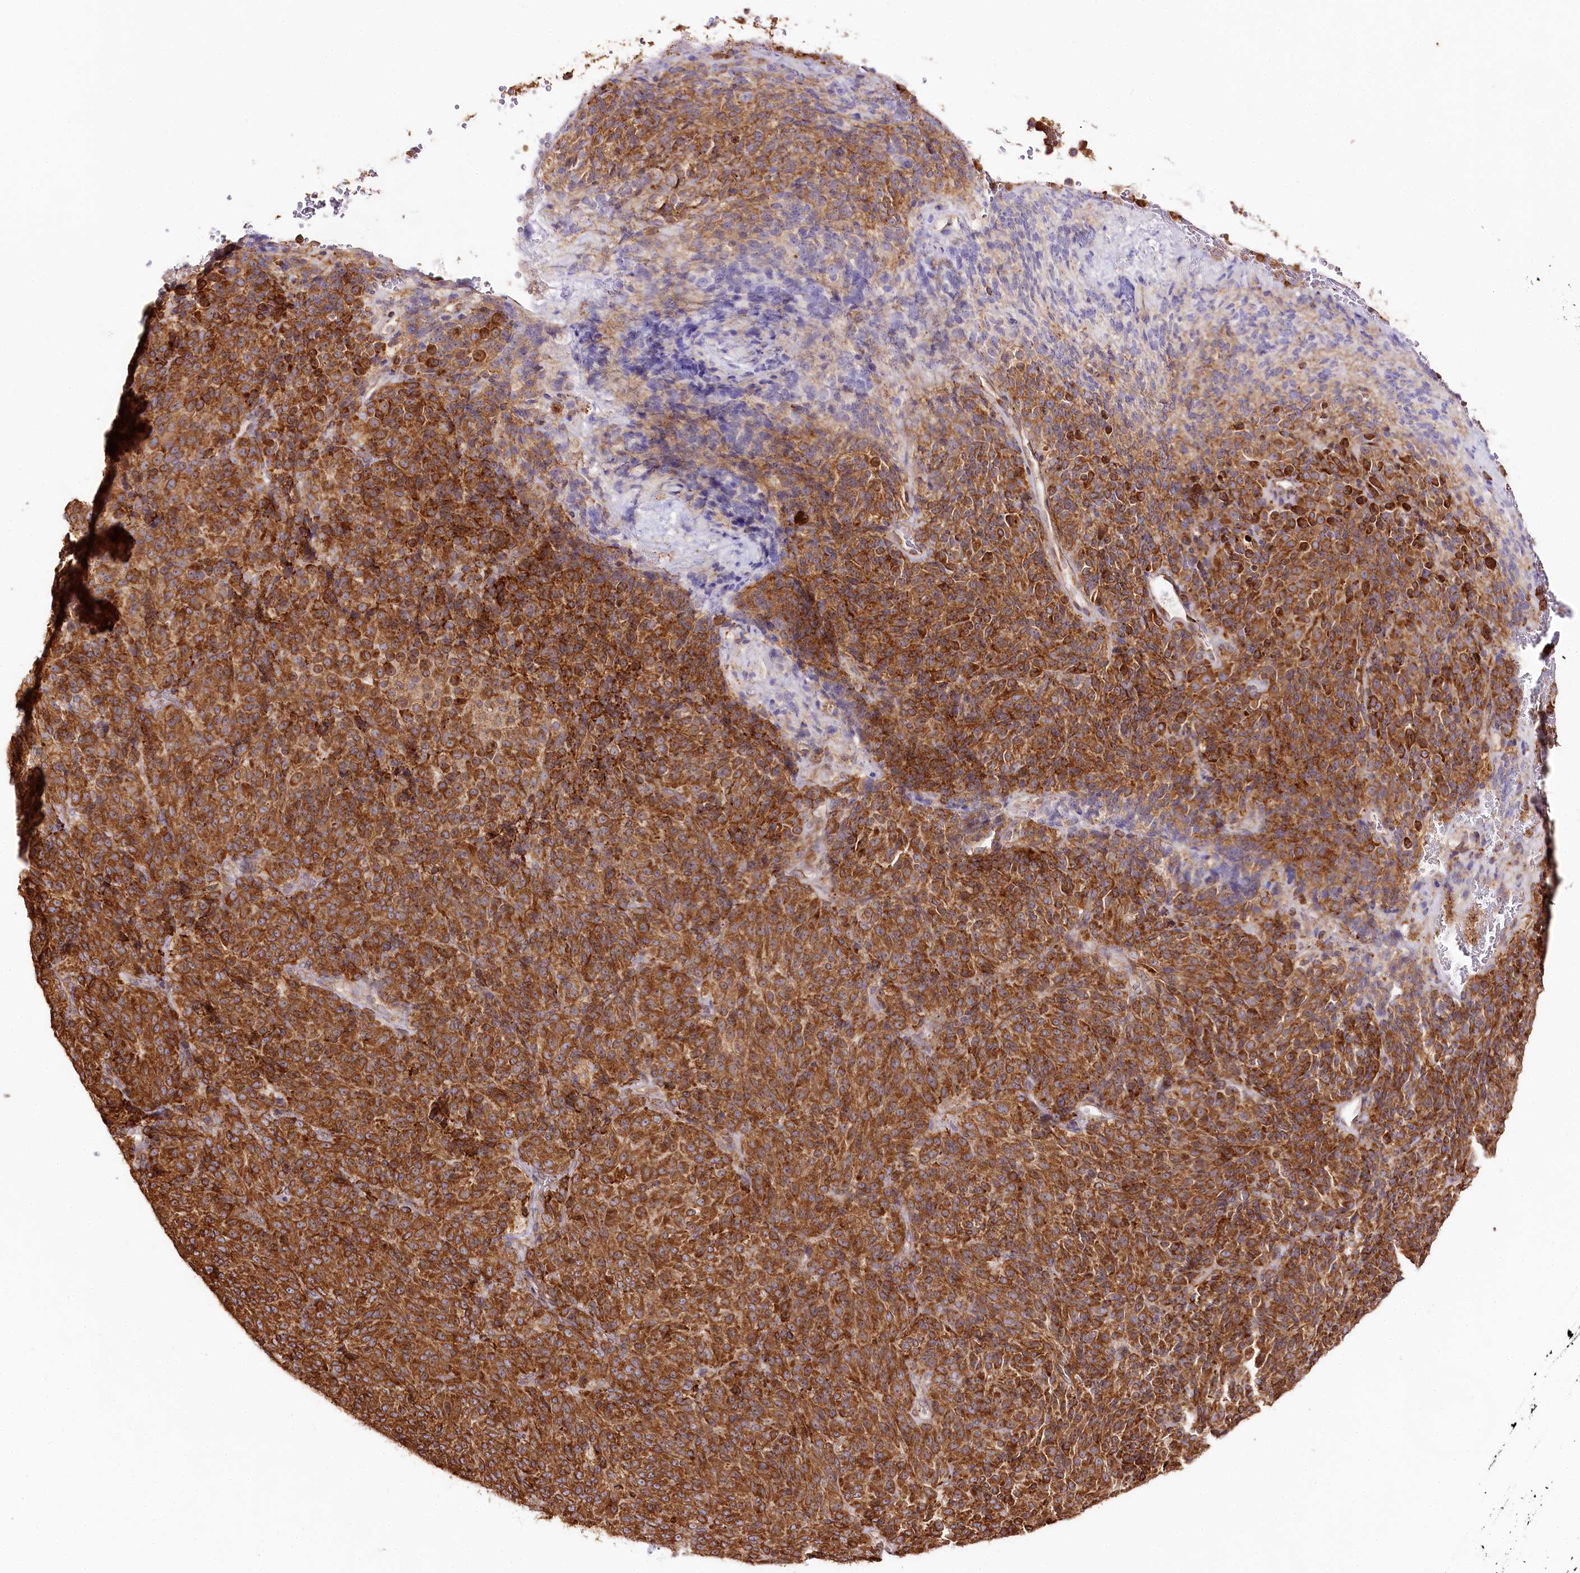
{"staining": {"intensity": "strong", "quantity": ">75%", "location": "cytoplasmic/membranous"}, "tissue": "melanoma", "cell_type": "Tumor cells", "image_type": "cancer", "snomed": [{"axis": "morphology", "description": "Malignant melanoma, Metastatic site"}, {"axis": "topography", "description": "Brain"}], "caption": "DAB (3,3'-diaminobenzidine) immunohistochemical staining of human malignant melanoma (metastatic site) displays strong cytoplasmic/membranous protein expression in about >75% of tumor cells.", "gene": "CNPY2", "patient": {"sex": "female", "age": 56}}